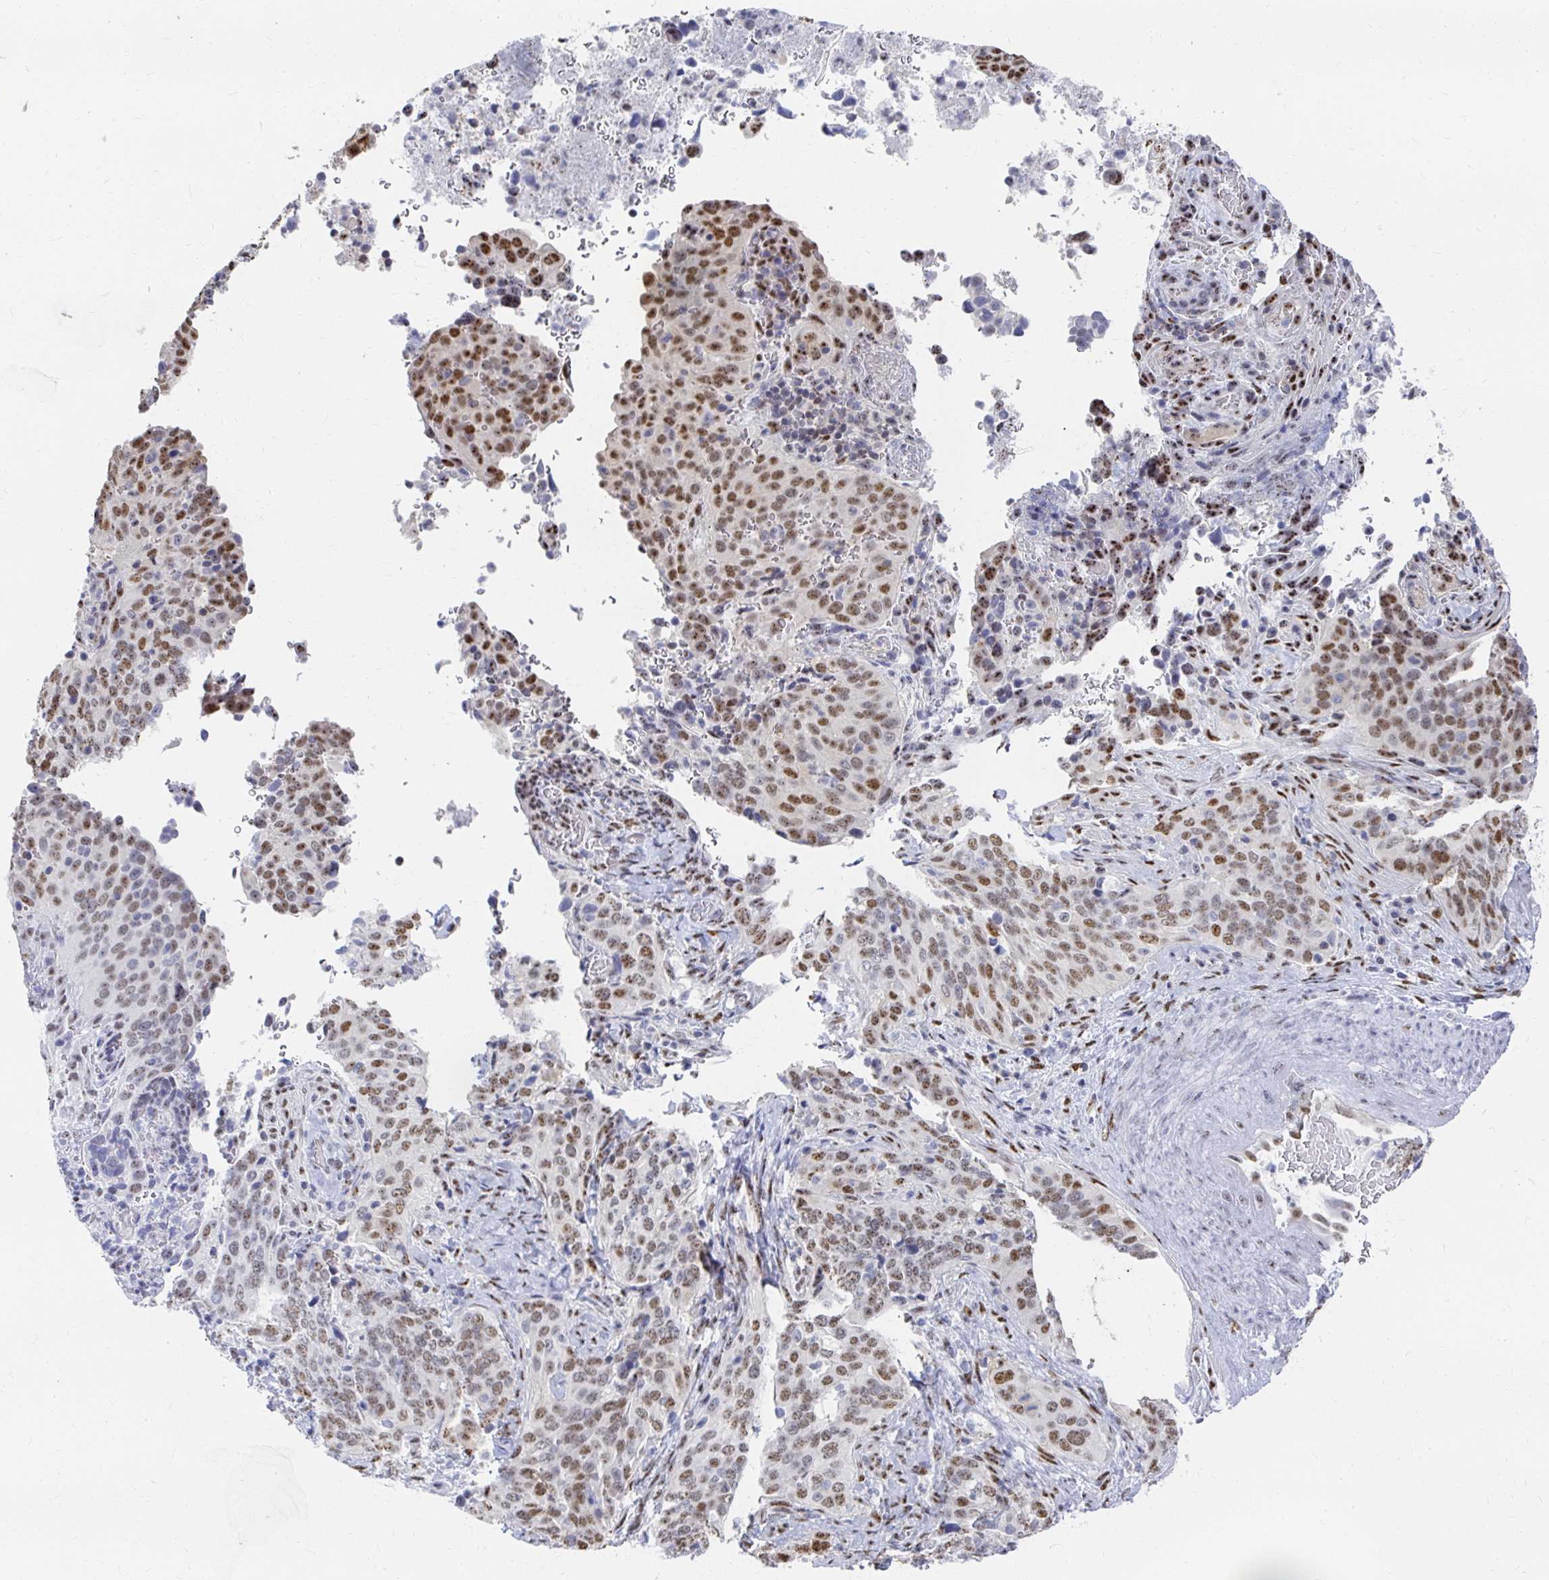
{"staining": {"intensity": "moderate", "quantity": ">75%", "location": "nuclear"}, "tissue": "cervical cancer", "cell_type": "Tumor cells", "image_type": "cancer", "snomed": [{"axis": "morphology", "description": "Squamous cell carcinoma, NOS"}, {"axis": "topography", "description": "Cervix"}], "caption": "Immunohistochemistry of human squamous cell carcinoma (cervical) displays medium levels of moderate nuclear expression in about >75% of tumor cells.", "gene": "CLIC3", "patient": {"sex": "female", "age": 38}}